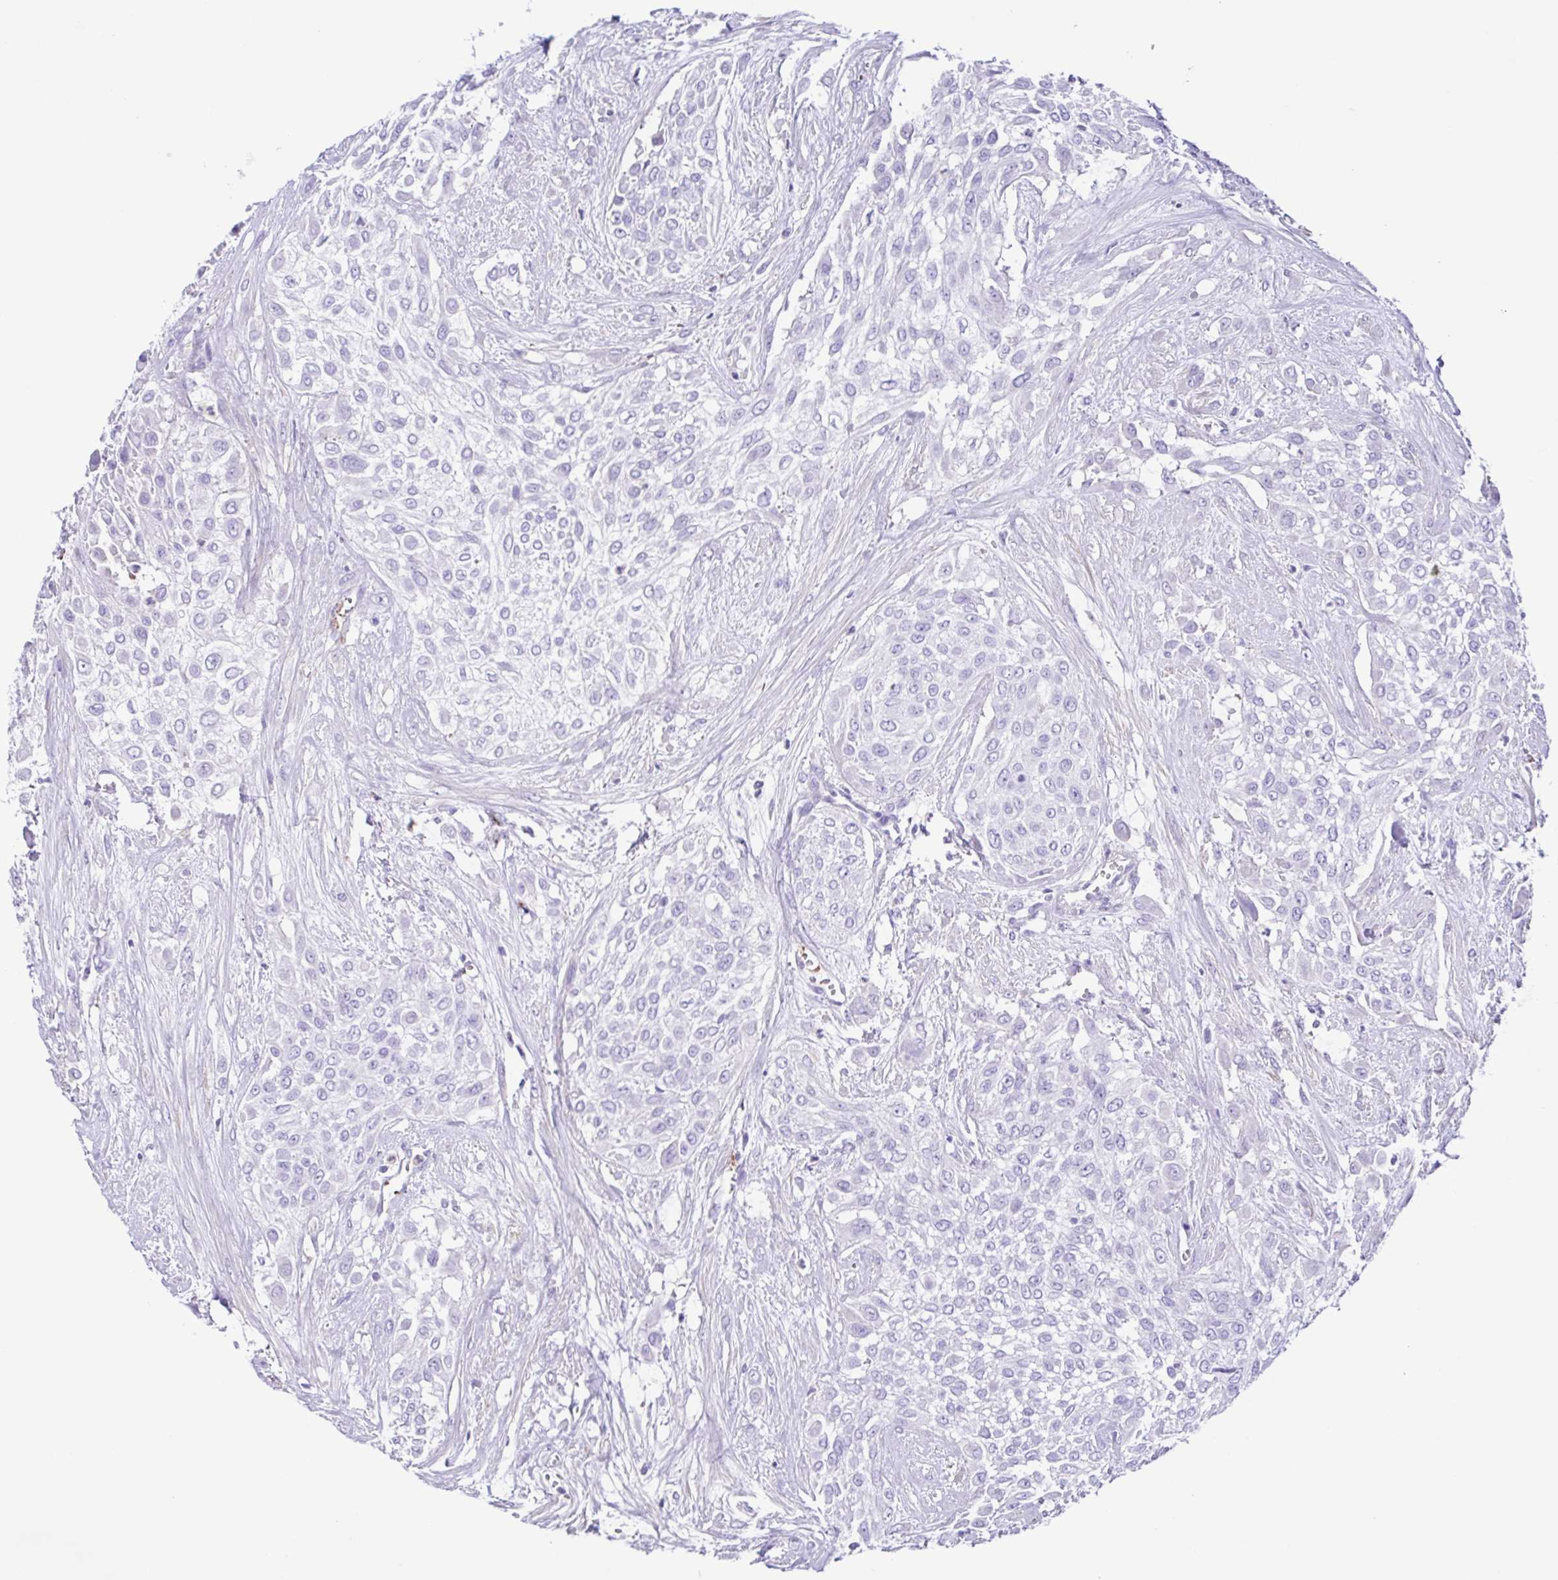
{"staining": {"intensity": "negative", "quantity": "none", "location": "none"}, "tissue": "urothelial cancer", "cell_type": "Tumor cells", "image_type": "cancer", "snomed": [{"axis": "morphology", "description": "Urothelial carcinoma, High grade"}, {"axis": "topography", "description": "Urinary bladder"}], "caption": "High-grade urothelial carcinoma was stained to show a protein in brown. There is no significant positivity in tumor cells.", "gene": "CYP11B1", "patient": {"sex": "male", "age": 57}}